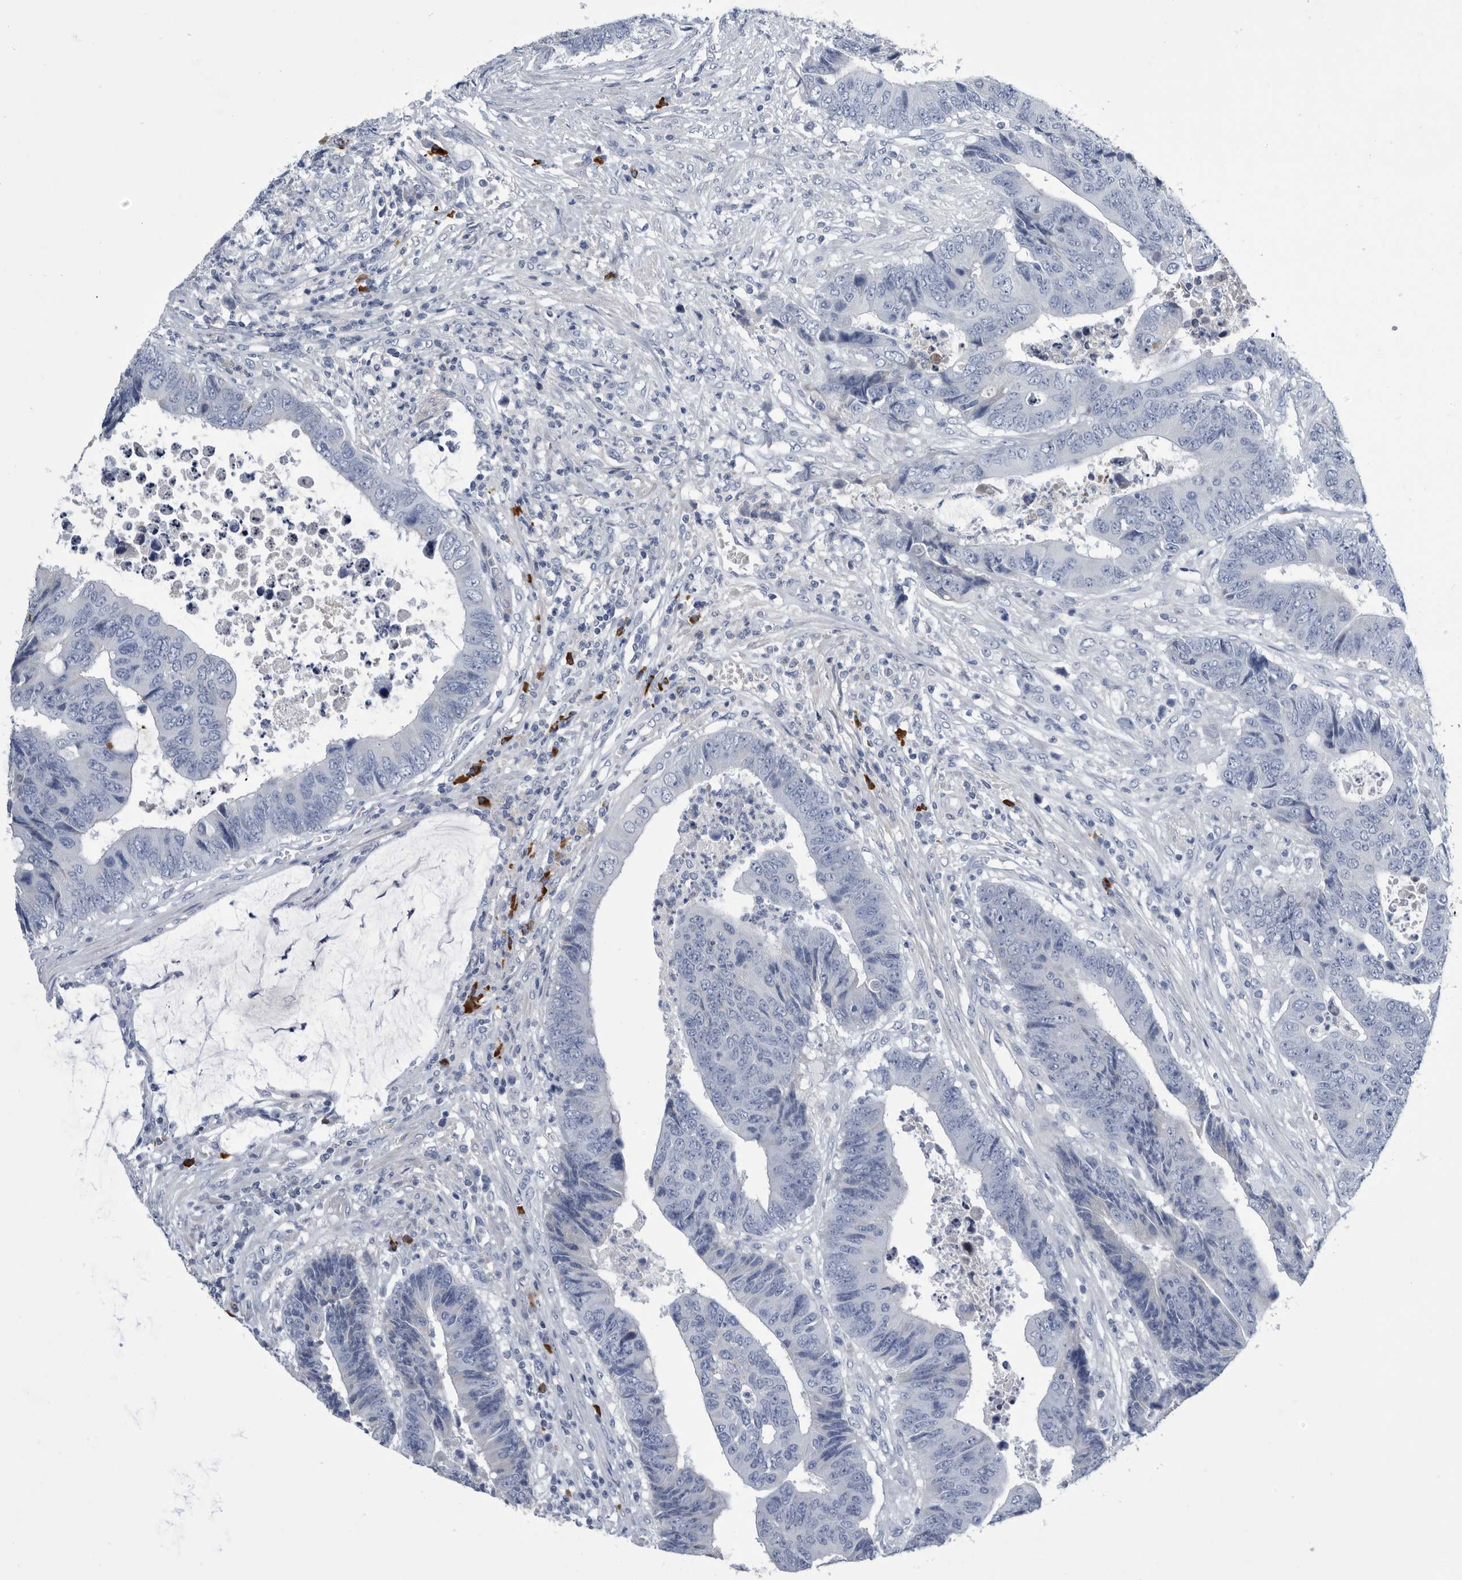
{"staining": {"intensity": "negative", "quantity": "none", "location": "none"}, "tissue": "colorectal cancer", "cell_type": "Tumor cells", "image_type": "cancer", "snomed": [{"axis": "morphology", "description": "Adenocarcinoma, NOS"}, {"axis": "topography", "description": "Rectum"}], "caption": "Tumor cells show no significant protein expression in colorectal cancer (adenocarcinoma).", "gene": "BTBD6", "patient": {"sex": "male", "age": 84}}